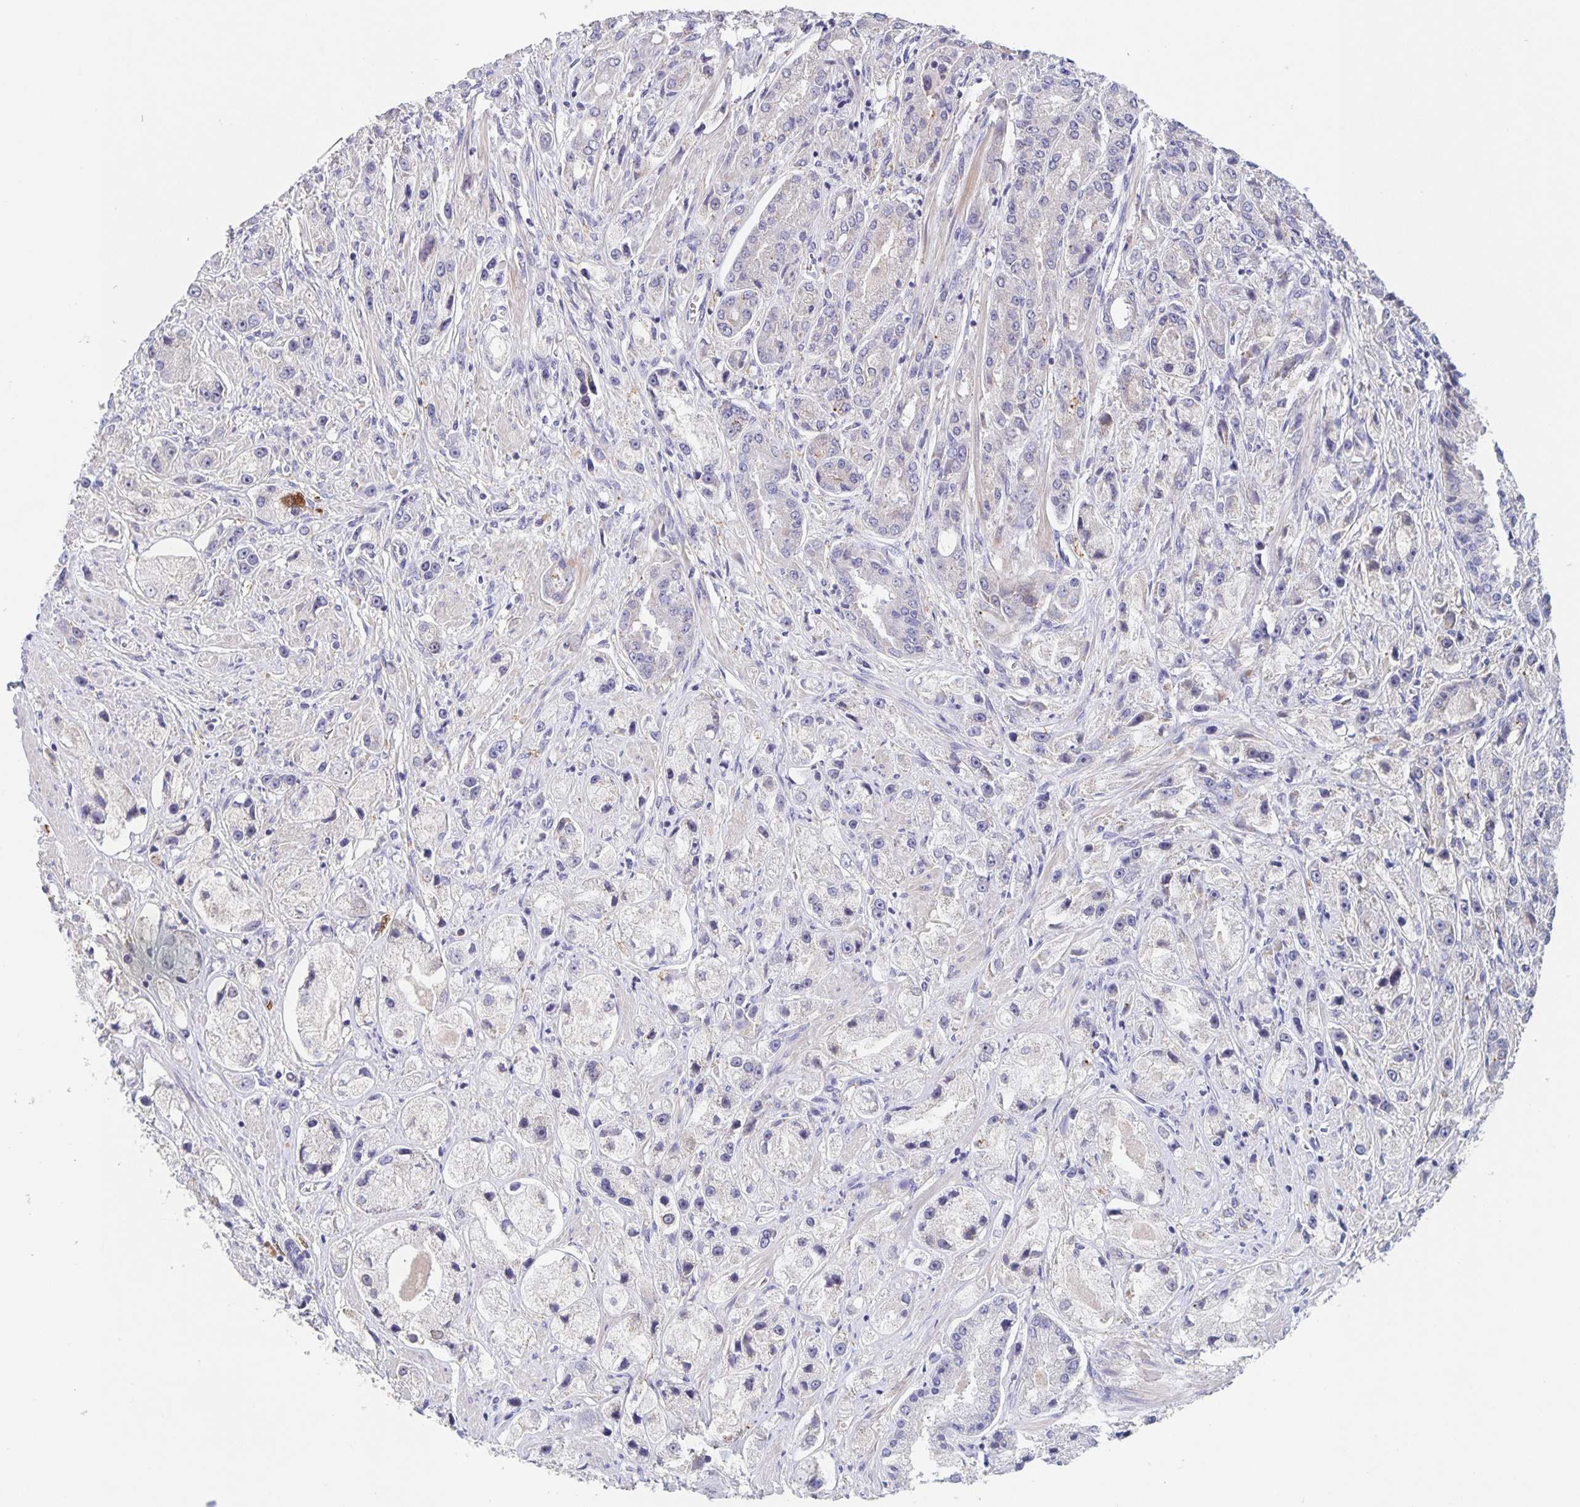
{"staining": {"intensity": "negative", "quantity": "none", "location": "none"}, "tissue": "prostate cancer", "cell_type": "Tumor cells", "image_type": "cancer", "snomed": [{"axis": "morphology", "description": "Adenocarcinoma, High grade"}, {"axis": "topography", "description": "Prostate"}], "caption": "IHC photomicrograph of neoplastic tissue: human high-grade adenocarcinoma (prostate) stained with DAB reveals no significant protein staining in tumor cells.", "gene": "CDC42BPG", "patient": {"sex": "male", "age": 67}}